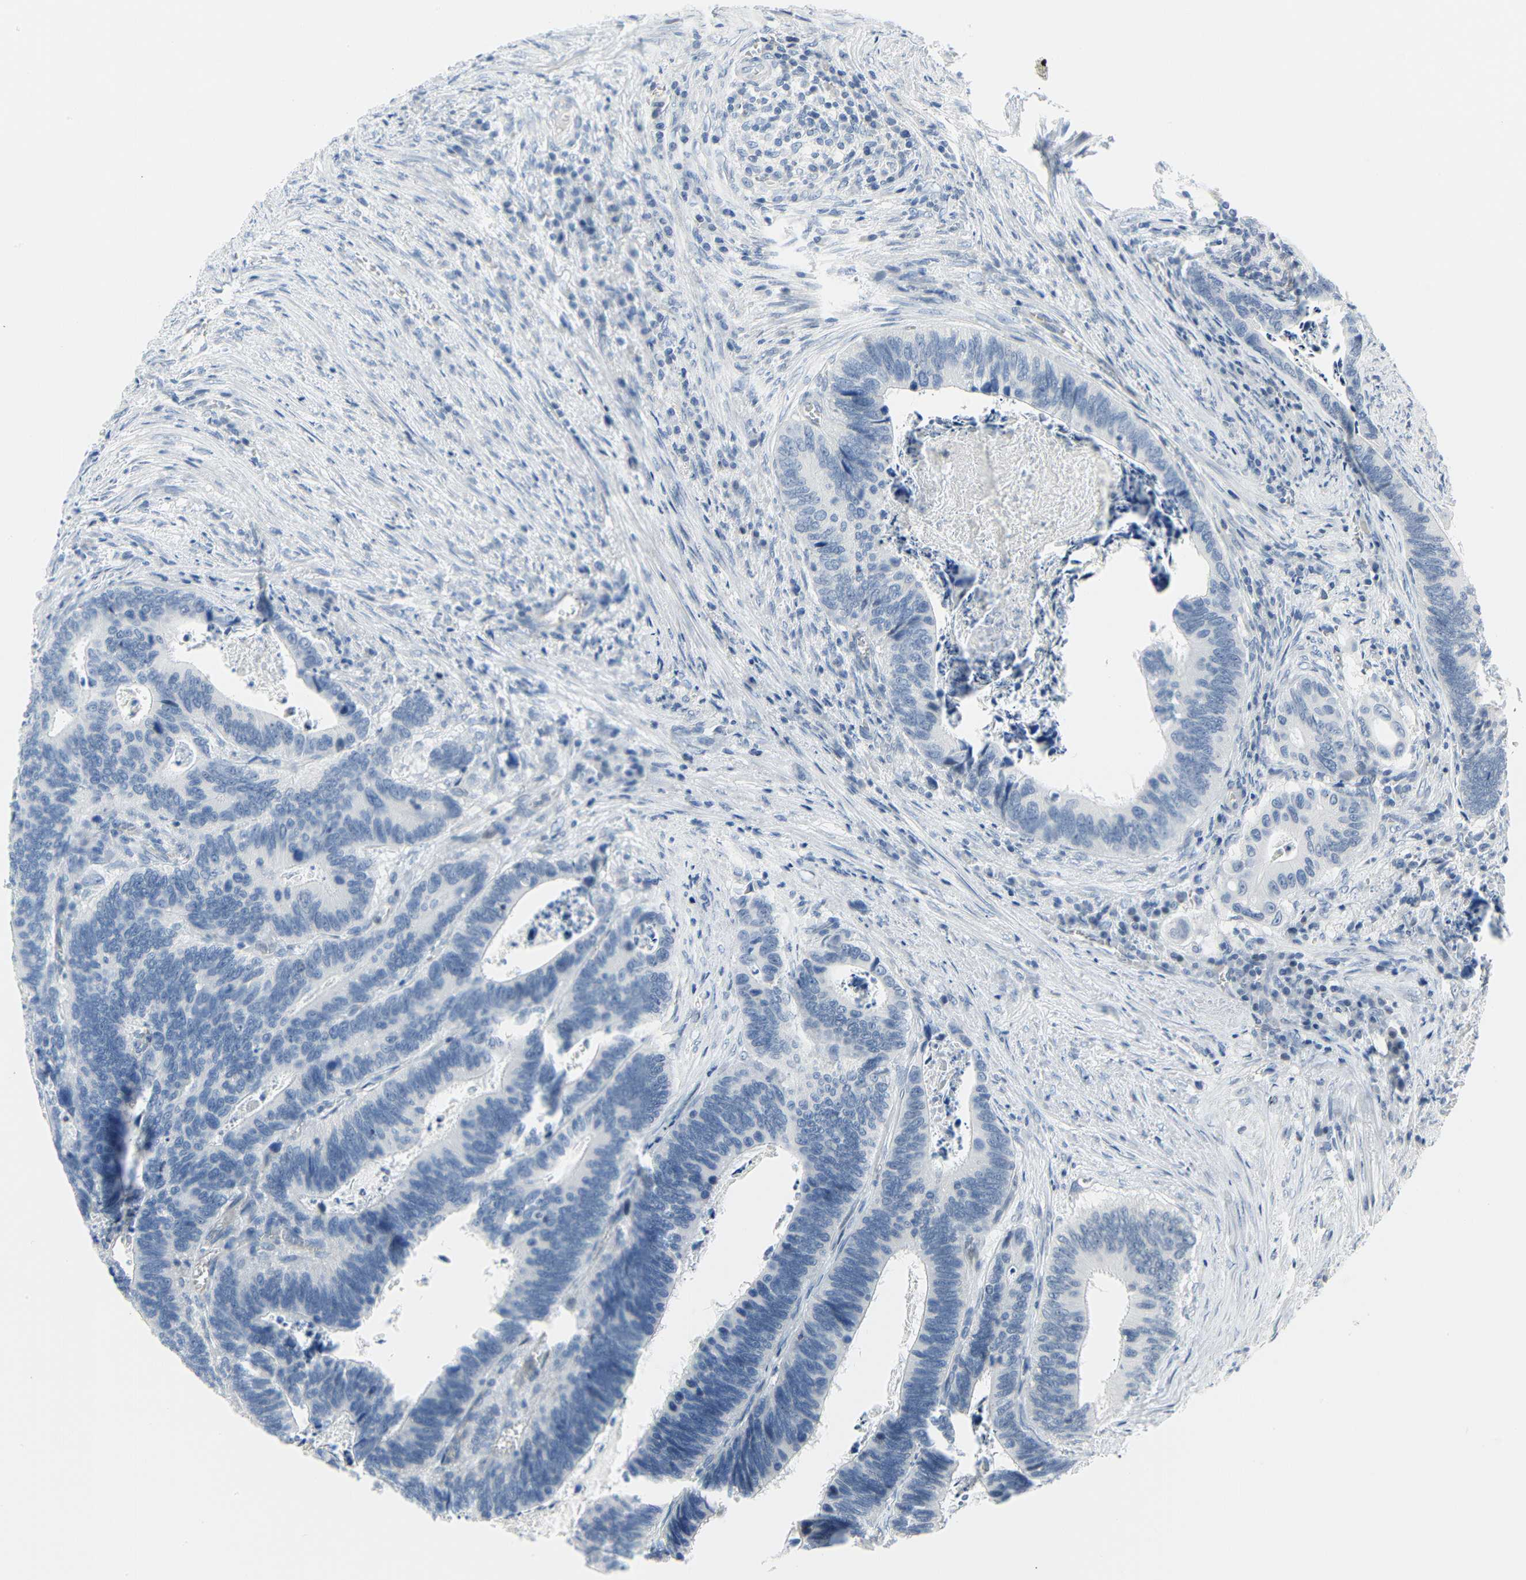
{"staining": {"intensity": "negative", "quantity": "none", "location": "none"}, "tissue": "colorectal cancer", "cell_type": "Tumor cells", "image_type": "cancer", "snomed": [{"axis": "morphology", "description": "Adenocarcinoma, NOS"}, {"axis": "topography", "description": "Colon"}], "caption": "Tumor cells show no significant protein staining in colorectal adenocarcinoma.", "gene": "IMPG2", "patient": {"sex": "male", "age": 72}}